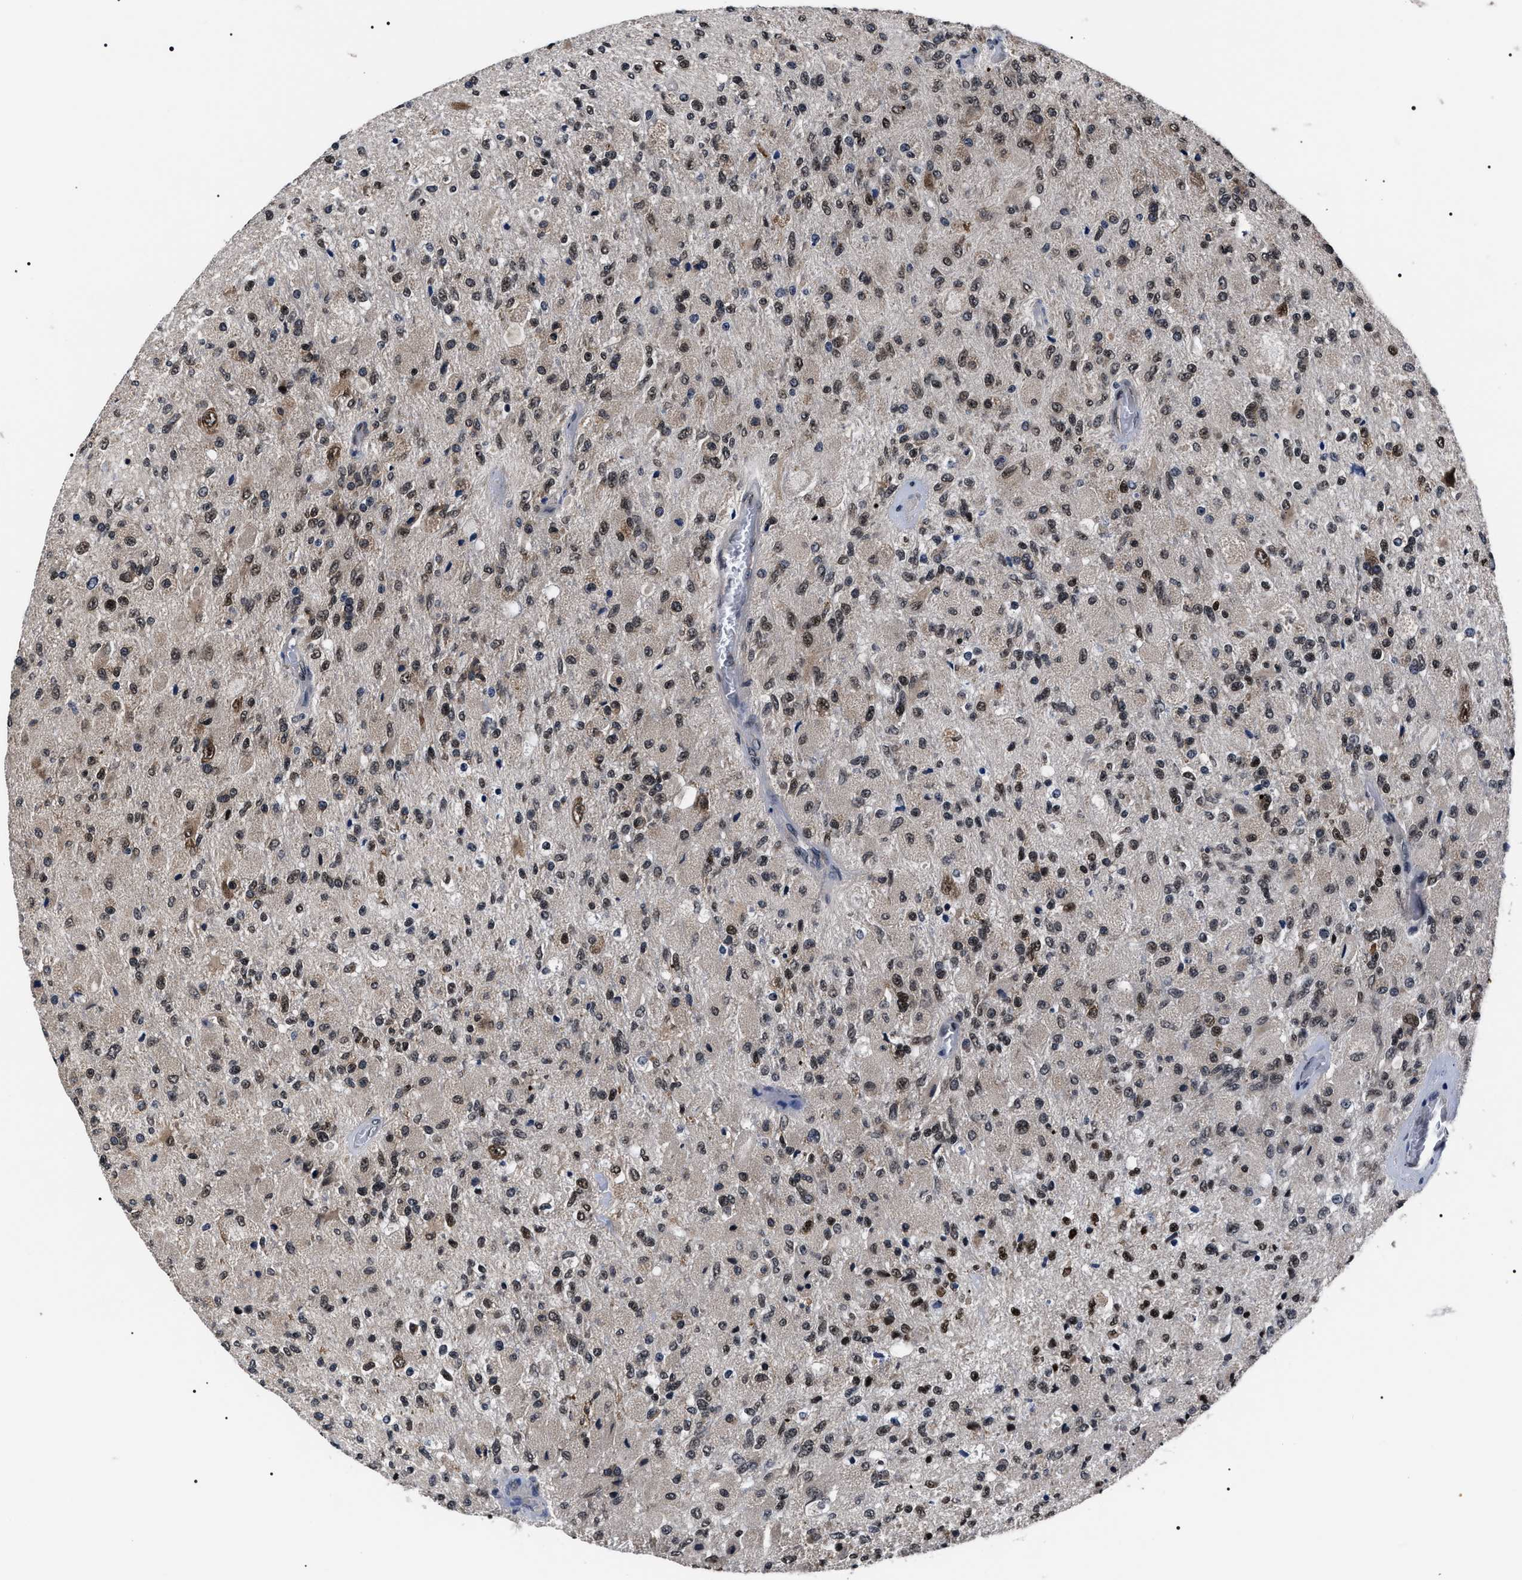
{"staining": {"intensity": "moderate", "quantity": "25%-75%", "location": "nuclear"}, "tissue": "glioma", "cell_type": "Tumor cells", "image_type": "cancer", "snomed": [{"axis": "morphology", "description": "Normal tissue, NOS"}, {"axis": "morphology", "description": "Glioma, malignant, High grade"}, {"axis": "topography", "description": "Cerebral cortex"}], "caption": "The micrograph reveals immunohistochemical staining of high-grade glioma (malignant). There is moderate nuclear positivity is appreciated in about 25%-75% of tumor cells.", "gene": "CSNK2A1", "patient": {"sex": "male", "age": 77}}